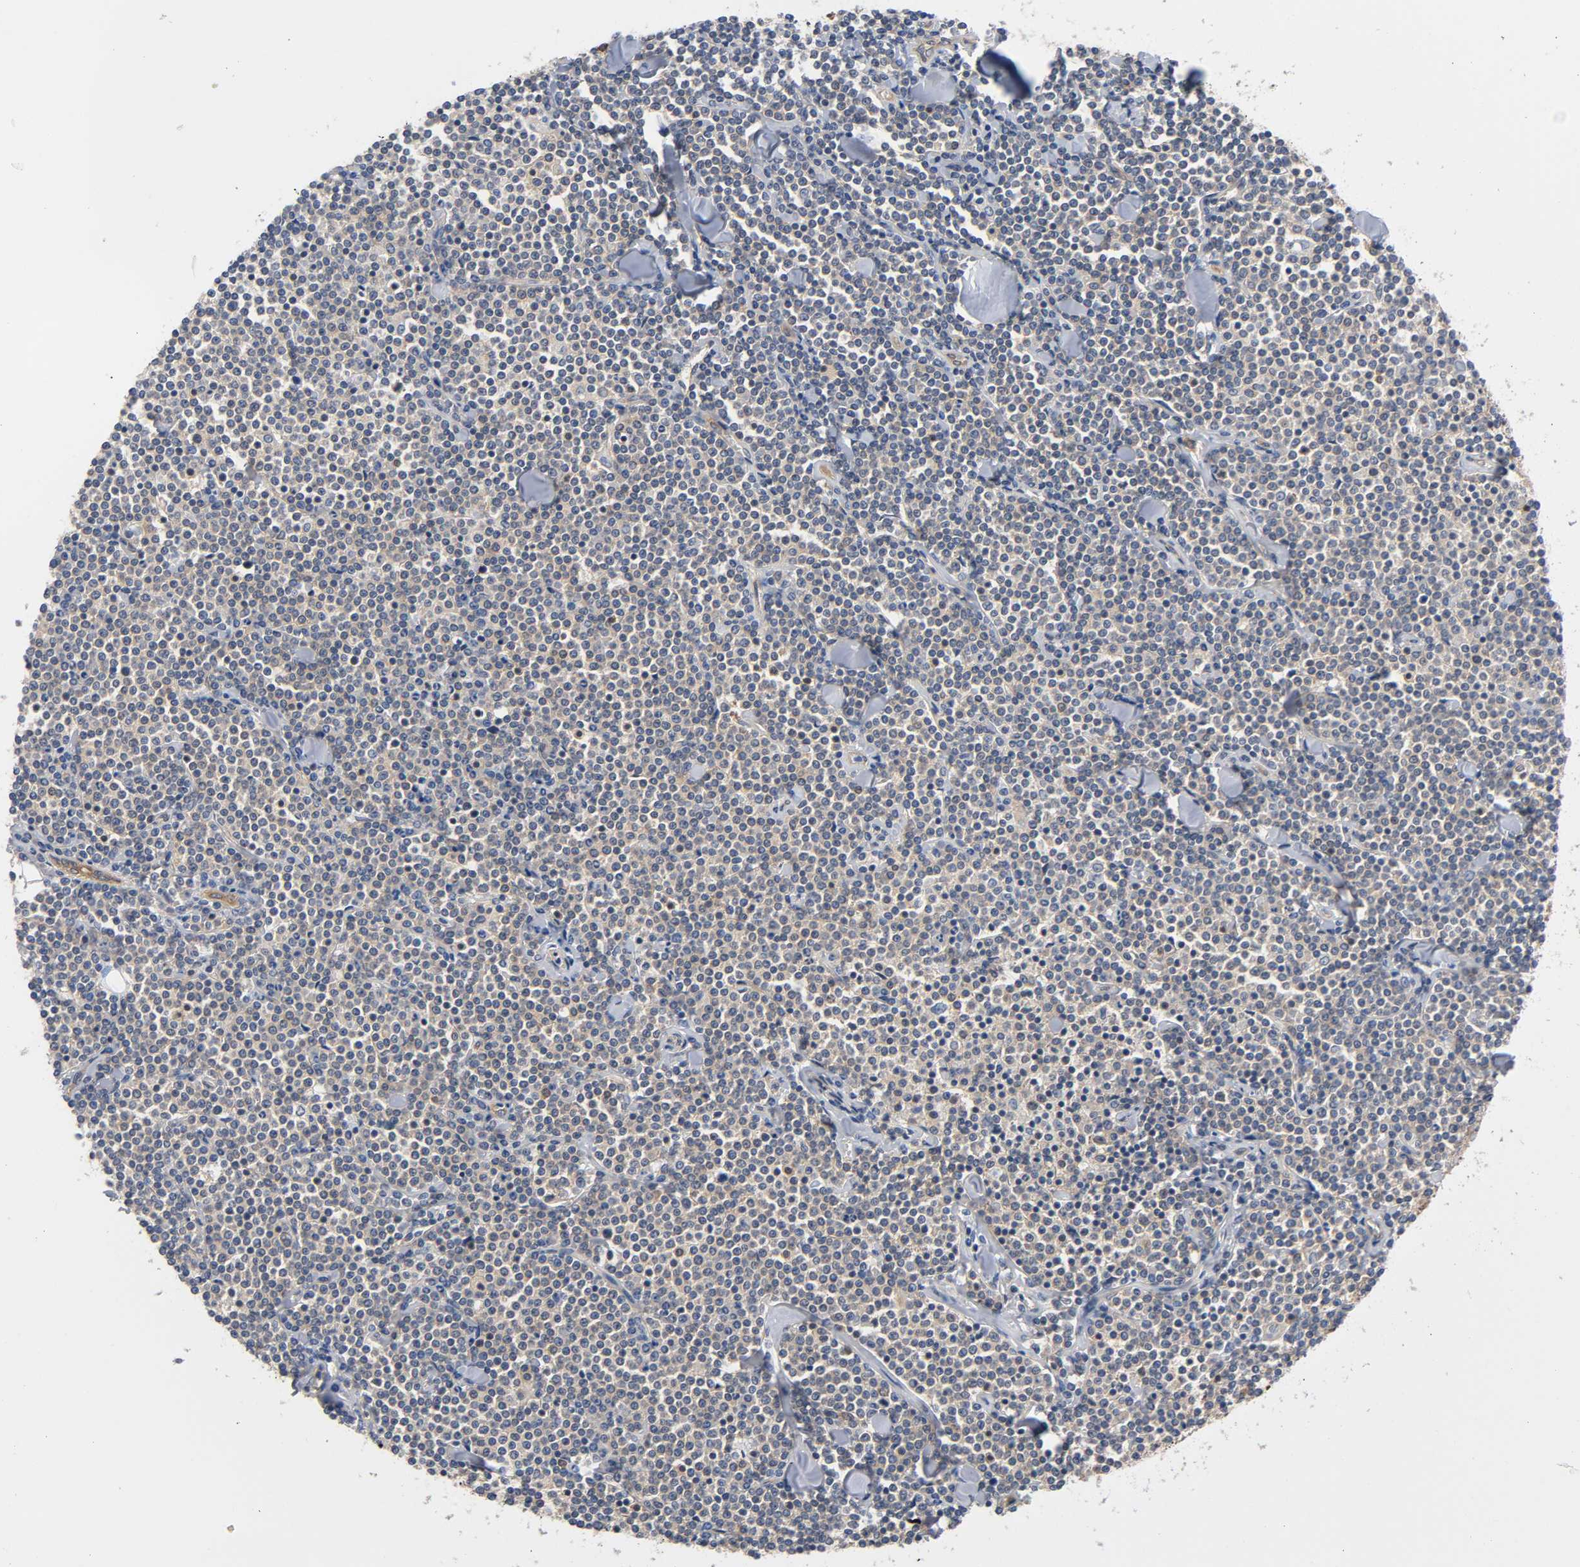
{"staining": {"intensity": "moderate", "quantity": ">75%", "location": "cytoplasmic/membranous"}, "tissue": "lymphoma", "cell_type": "Tumor cells", "image_type": "cancer", "snomed": [{"axis": "morphology", "description": "Malignant lymphoma, non-Hodgkin's type, Low grade"}, {"axis": "topography", "description": "Soft tissue"}], "caption": "An immunohistochemistry (IHC) photomicrograph of neoplastic tissue is shown. Protein staining in brown labels moderate cytoplasmic/membranous positivity in low-grade malignant lymphoma, non-Hodgkin's type within tumor cells.", "gene": "PRKAB1", "patient": {"sex": "male", "age": 92}}